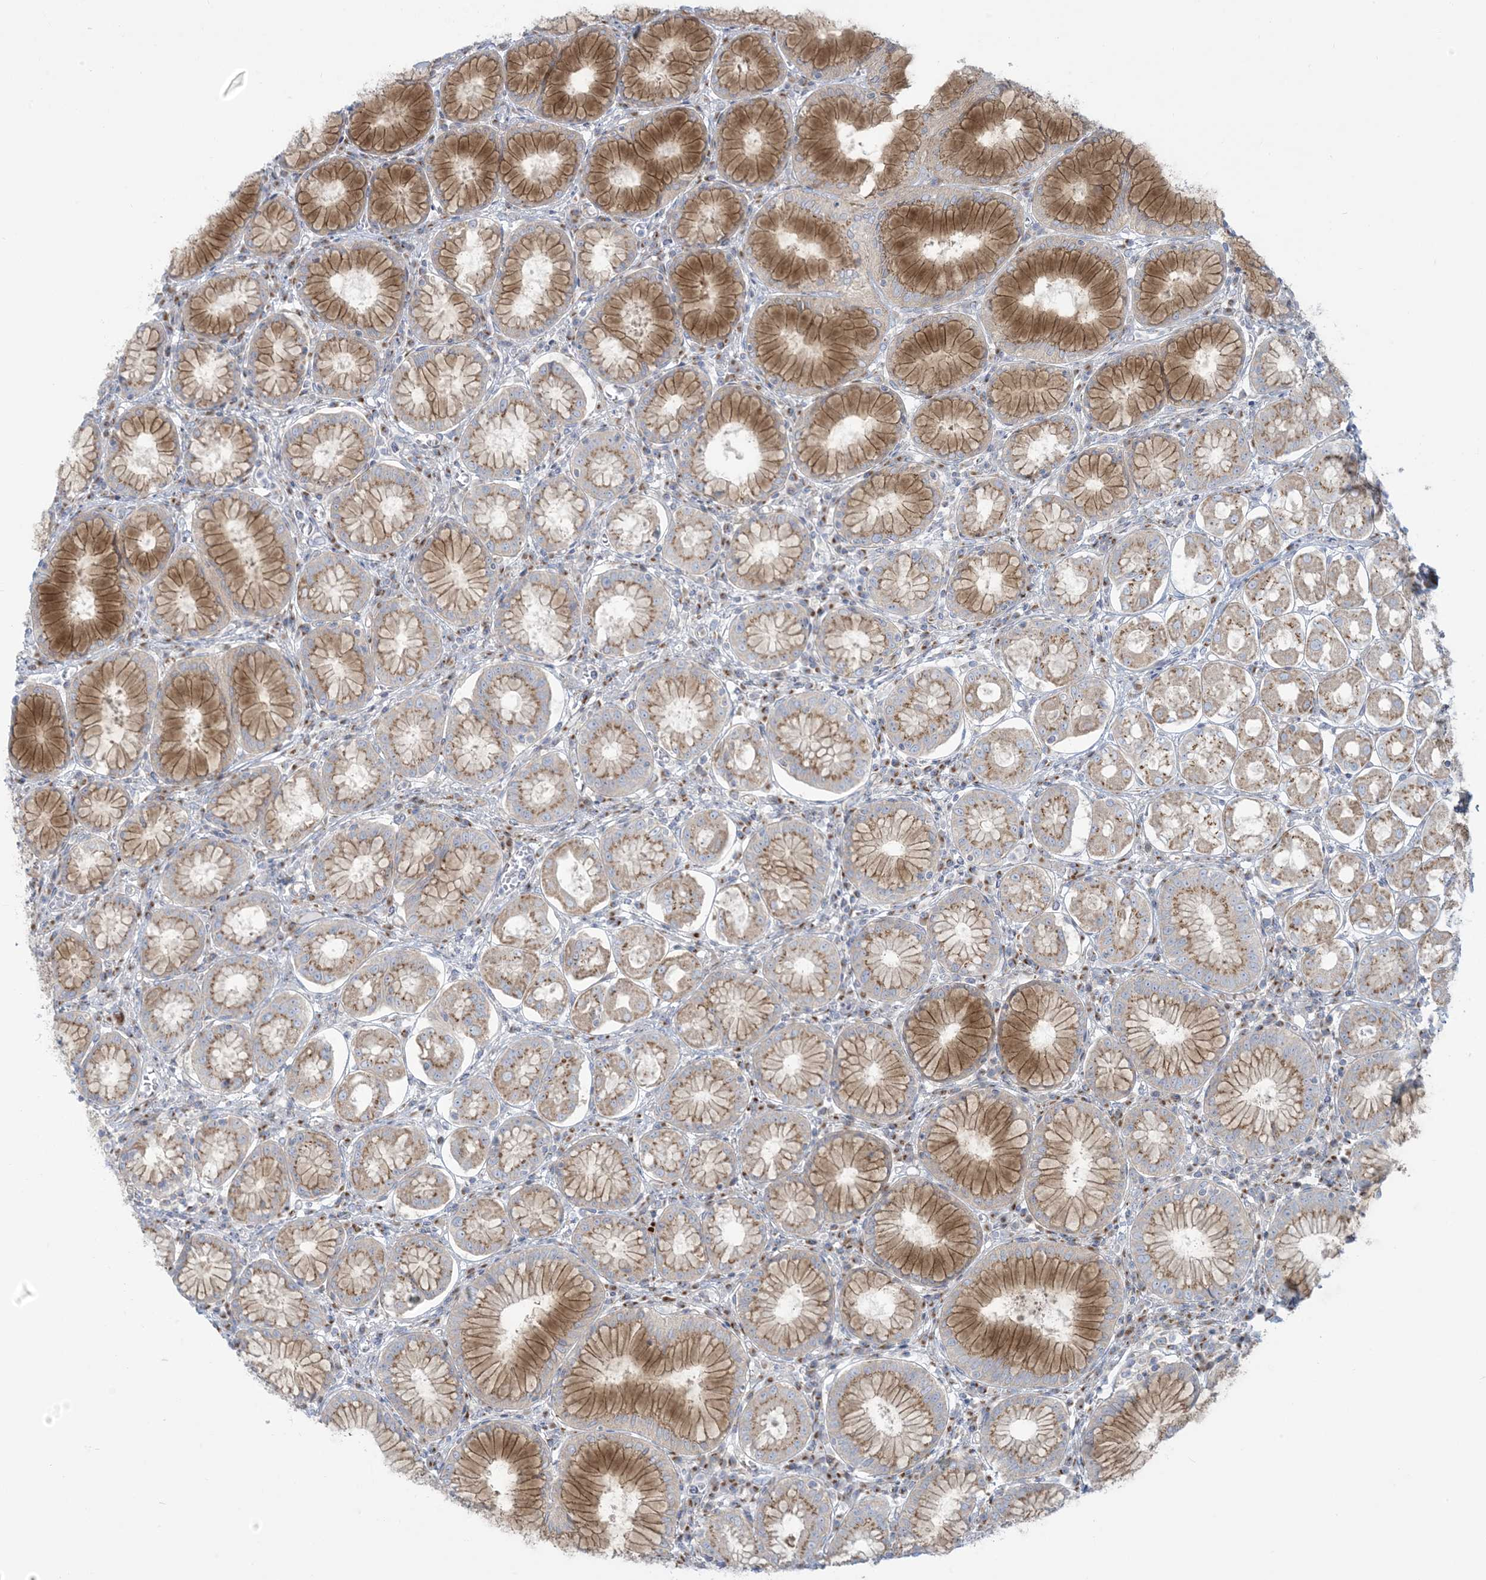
{"staining": {"intensity": "moderate", "quantity": ">75%", "location": "cytoplasmic/membranous"}, "tissue": "stomach", "cell_type": "Glandular cells", "image_type": "normal", "snomed": [{"axis": "morphology", "description": "Normal tissue, NOS"}, {"axis": "topography", "description": "Stomach, lower"}], "caption": "Moderate cytoplasmic/membranous staining for a protein is appreciated in about >75% of glandular cells of unremarkable stomach using immunohistochemistry (IHC).", "gene": "AFTPH", "patient": {"sex": "female", "age": 56}}